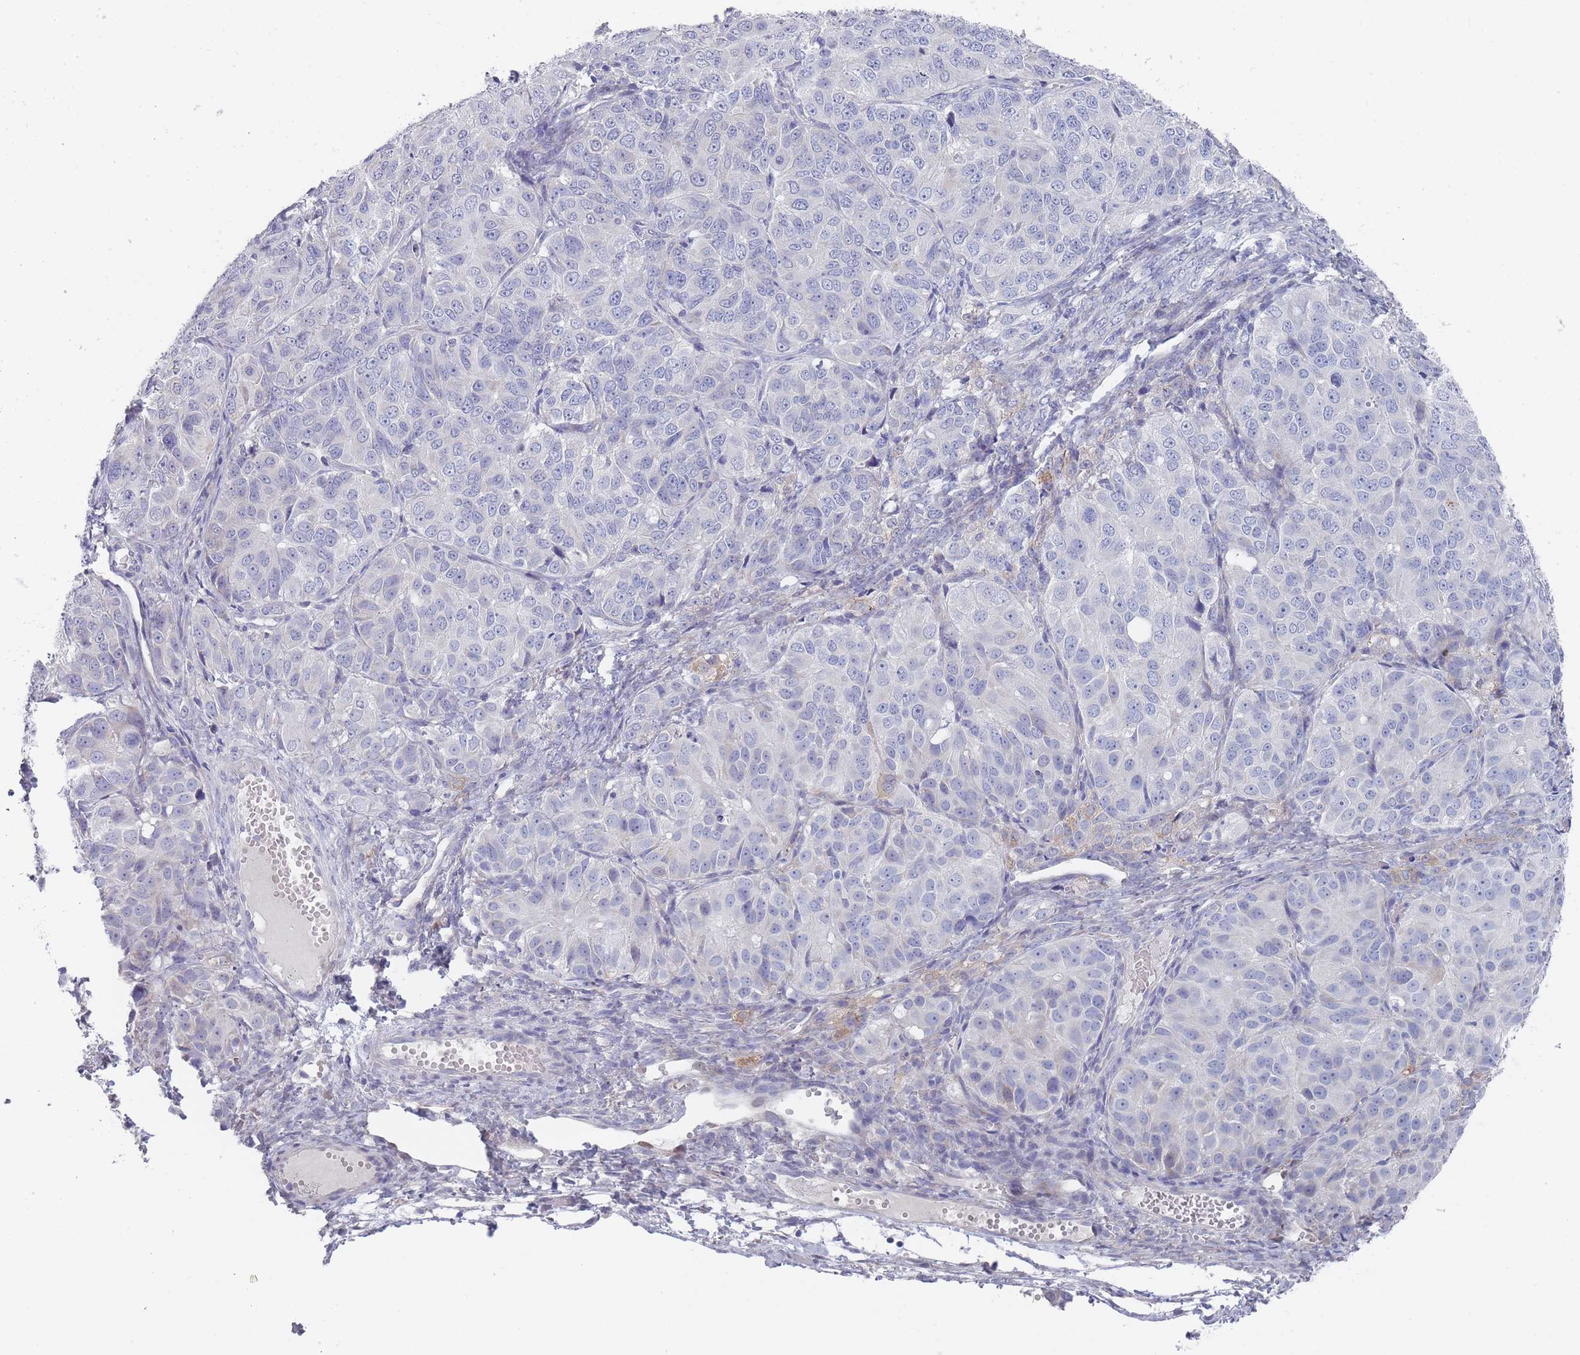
{"staining": {"intensity": "negative", "quantity": "none", "location": "none"}, "tissue": "ovarian cancer", "cell_type": "Tumor cells", "image_type": "cancer", "snomed": [{"axis": "morphology", "description": "Carcinoma, endometroid"}, {"axis": "topography", "description": "Ovary"}], "caption": "A photomicrograph of human endometroid carcinoma (ovarian) is negative for staining in tumor cells.", "gene": "PIGU", "patient": {"sex": "female", "age": 51}}